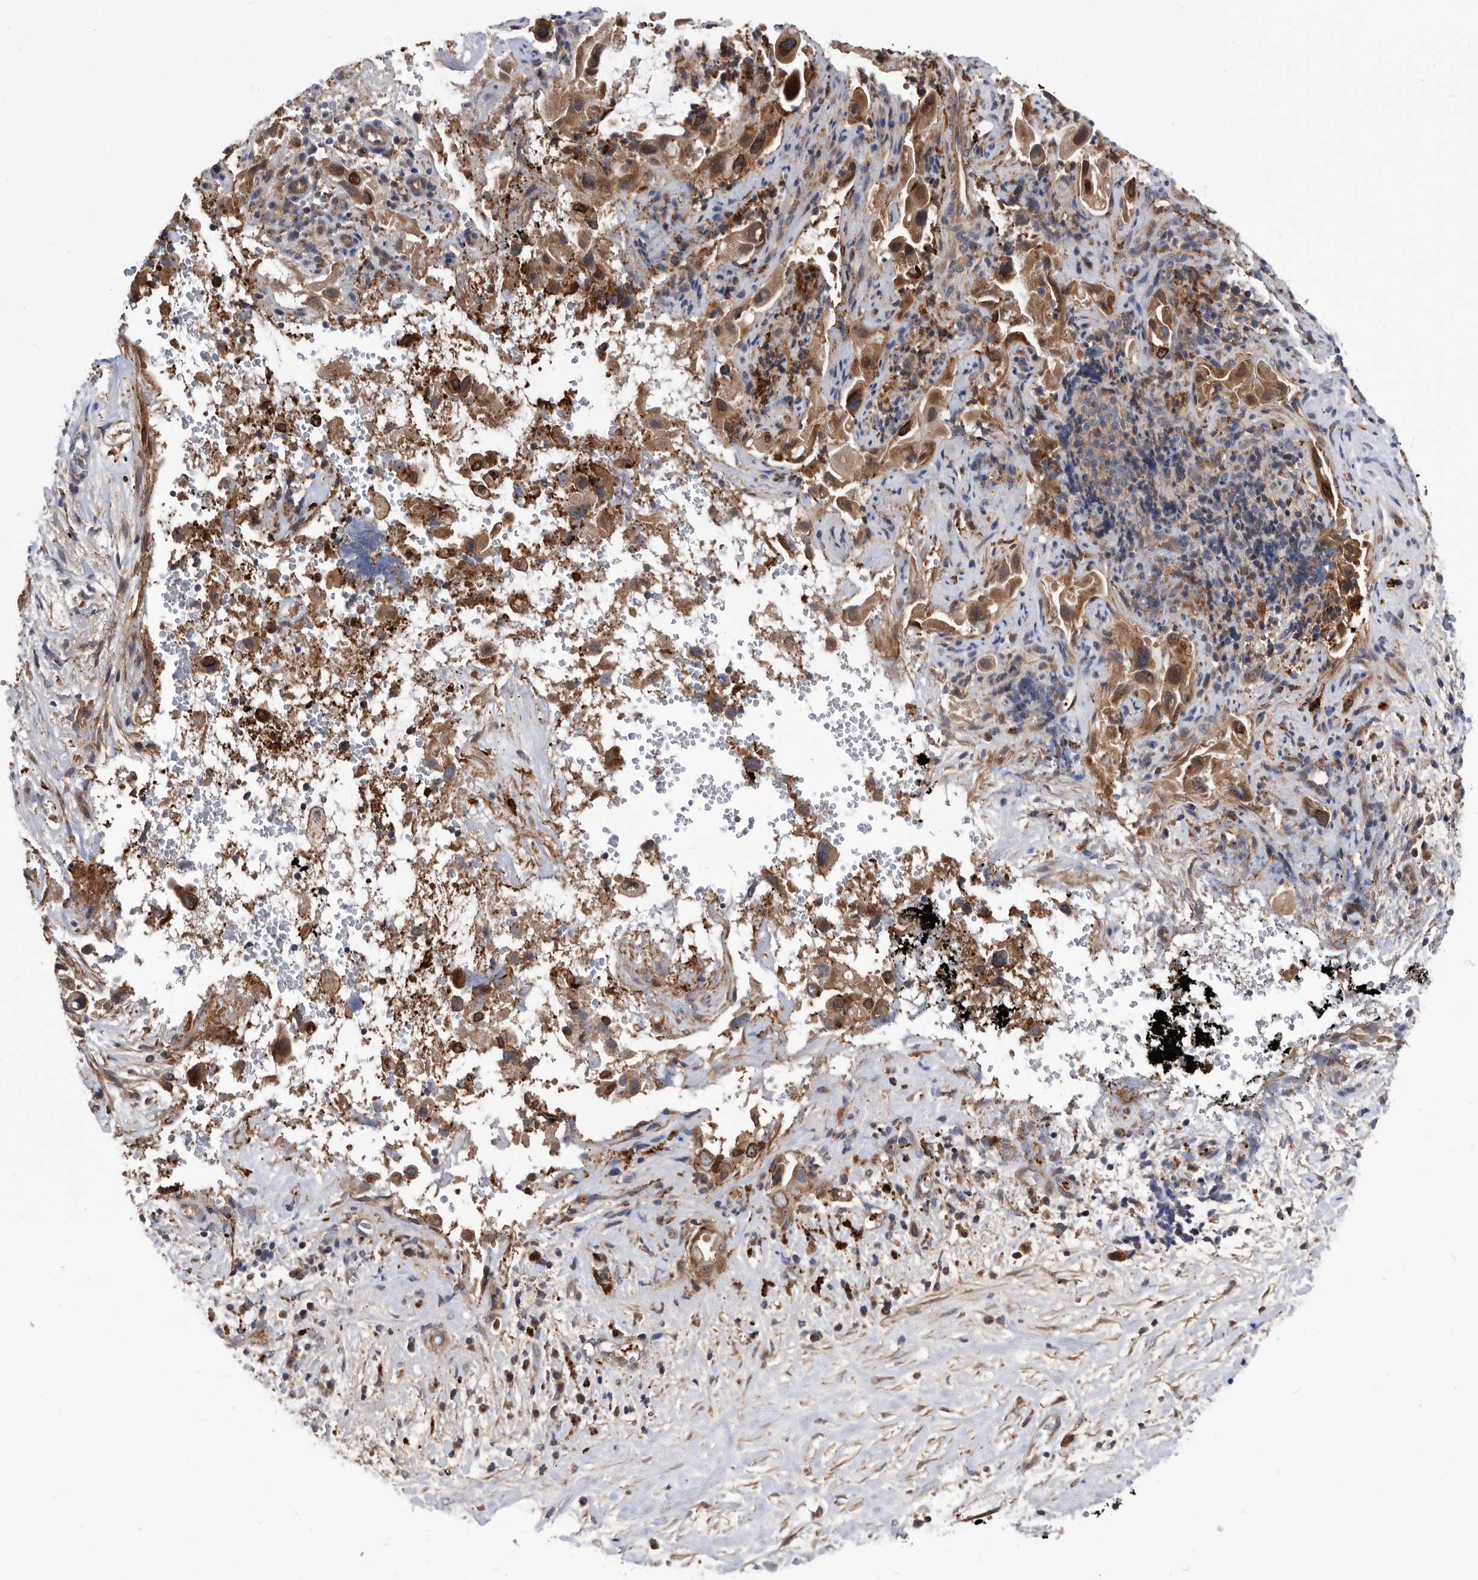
{"staining": {"intensity": "moderate", "quantity": ">75%", "location": "cytoplasmic/membranous"}, "tissue": "pancreatic cancer", "cell_type": "Tumor cells", "image_type": "cancer", "snomed": [{"axis": "morphology", "description": "Inflammation, NOS"}, {"axis": "morphology", "description": "Adenocarcinoma, NOS"}, {"axis": "topography", "description": "Pancreas"}], "caption": "Moderate cytoplasmic/membranous staining for a protein is appreciated in about >75% of tumor cells of adenocarcinoma (pancreatic) using immunohistochemistry.", "gene": "BAIAP3", "patient": {"sex": "female", "age": 56}}